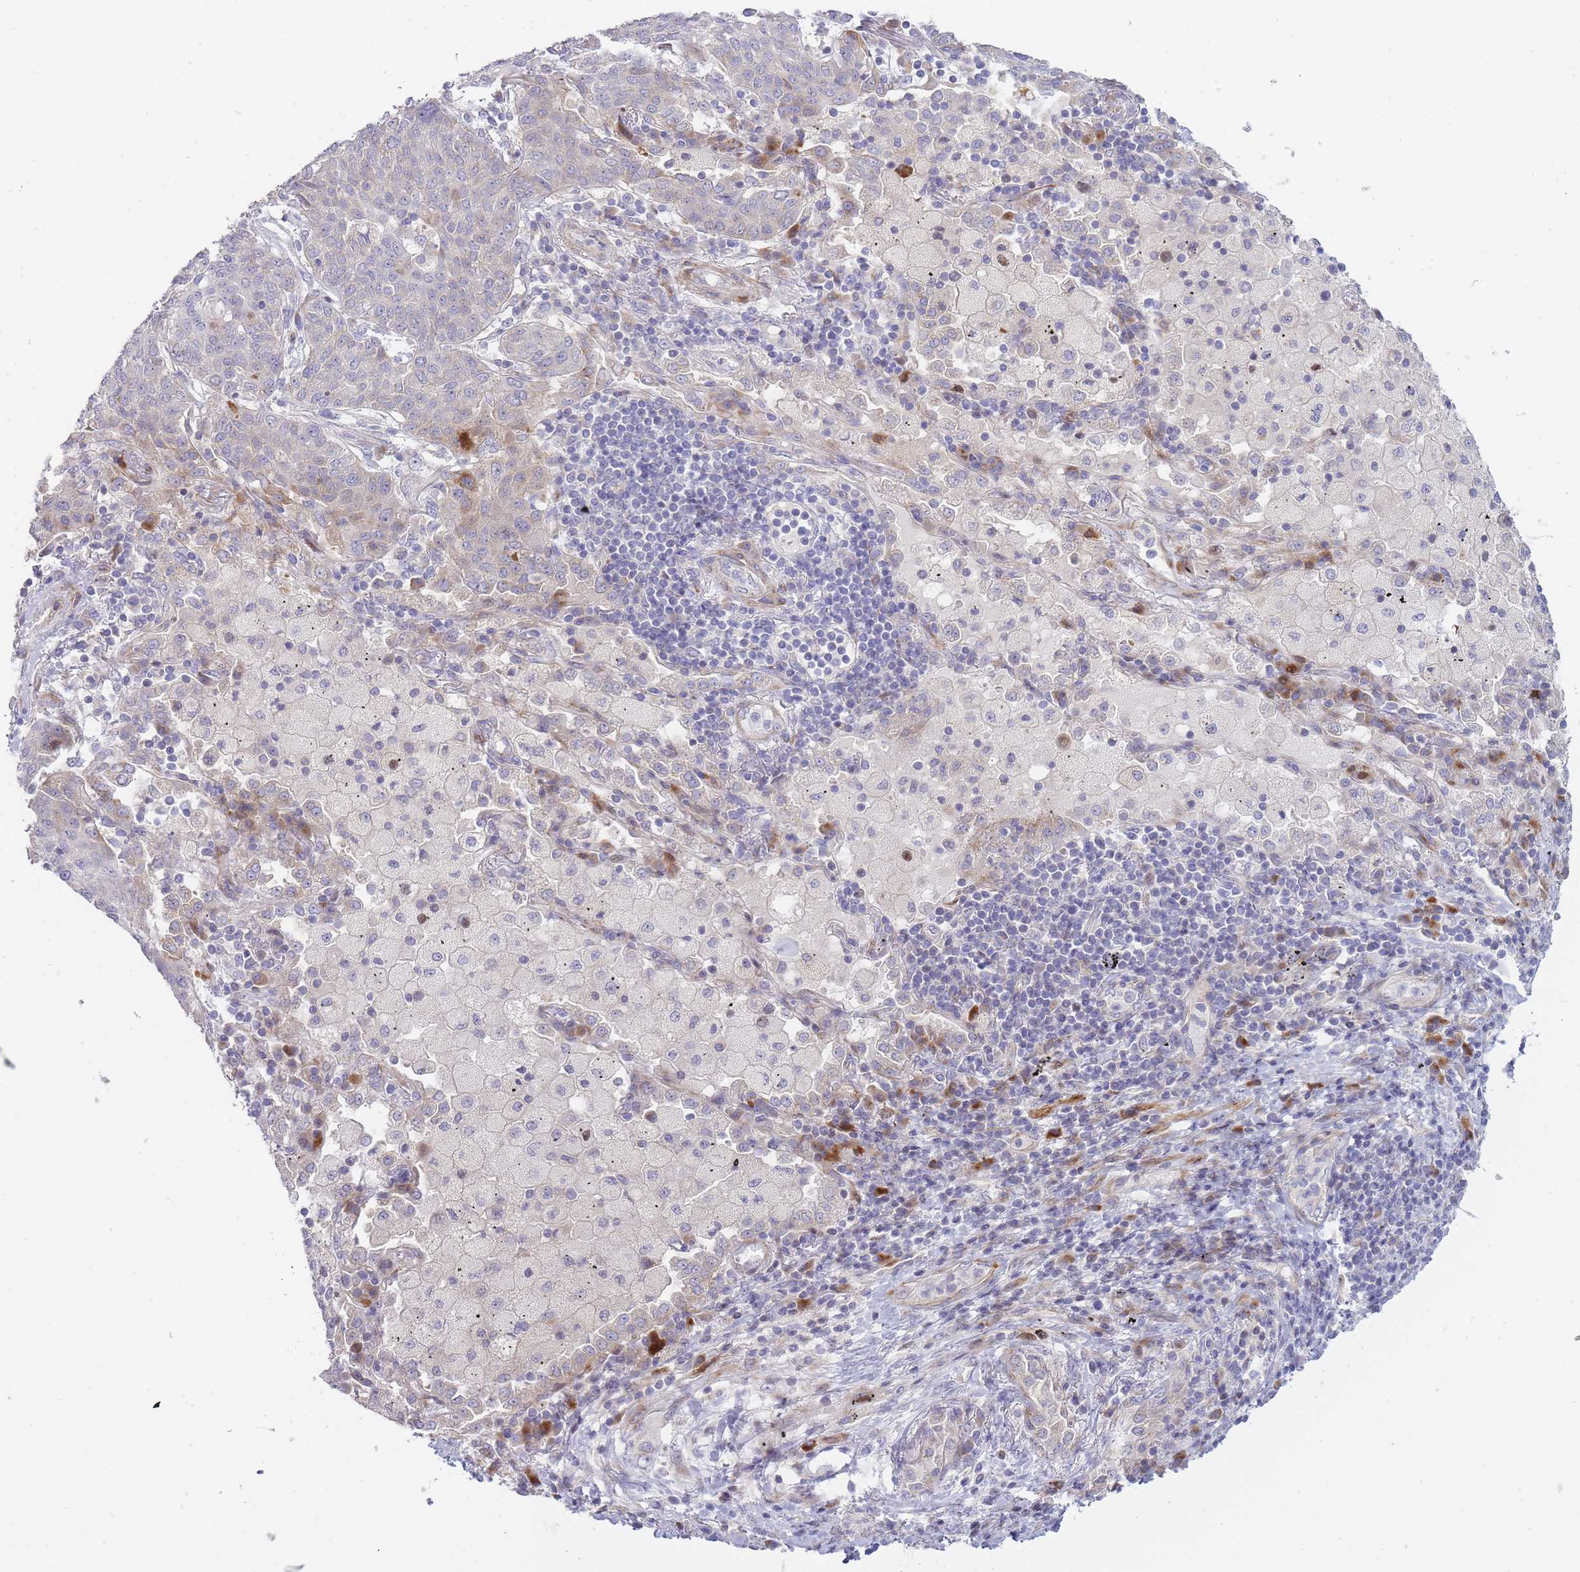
{"staining": {"intensity": "negative", "quantity": "none", "location": "none"}, "tissue": "lung cancer", "cell_type": "Tumor cells", "image_type": "cancer", "snomed": [{"axis": "morphology", "description": "Squamous cell carcinoma, NOS"}, {"axis": "topography", "description": "Lung"}], "caption": "Immunohistochemical staining of lung squamous cell carcinoma displays no significant positivity in tumor cells.", "gene": "ATP5MC2", "patient": {"sex": "female", "age": 70}}